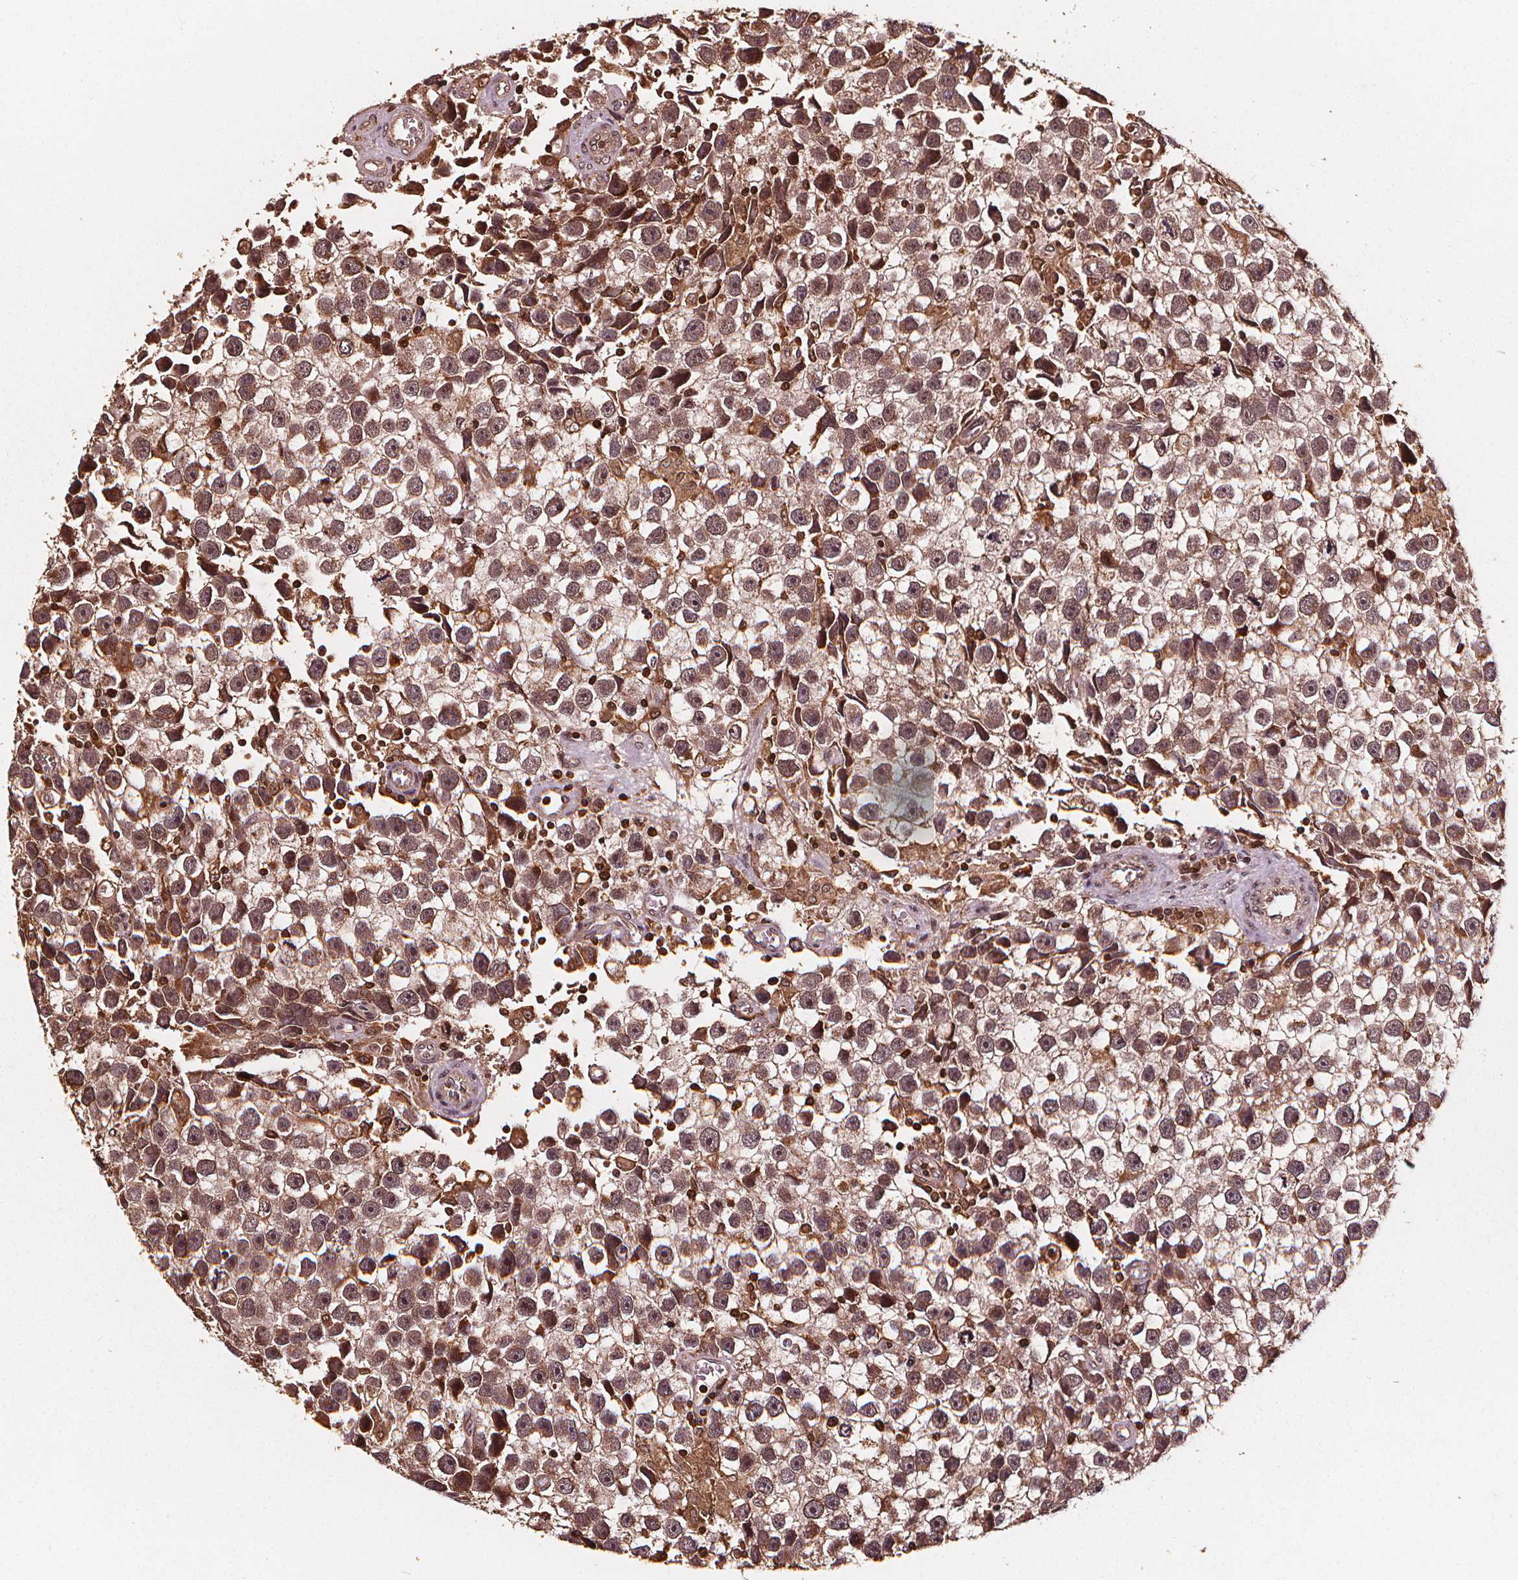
{"staining": {"intensity": "weak", "quantity": ">75%", "location": "nuclear"}, "tissue": "testis cancer", "cell_type": "Tumor cells", "image_type": "cancer", "snomed": [{"axis": "morphology", "description": "Seminoma, NOS"}, {"axis": "topography", "description": "Testis"}], "caption": "Human testis cancer stained with a brown dye exhibits weak nuclear positive staining in about >75% of tumor cells.", "gene": "EXOSC9", "patient": {"sex": "male", "age": 43}}